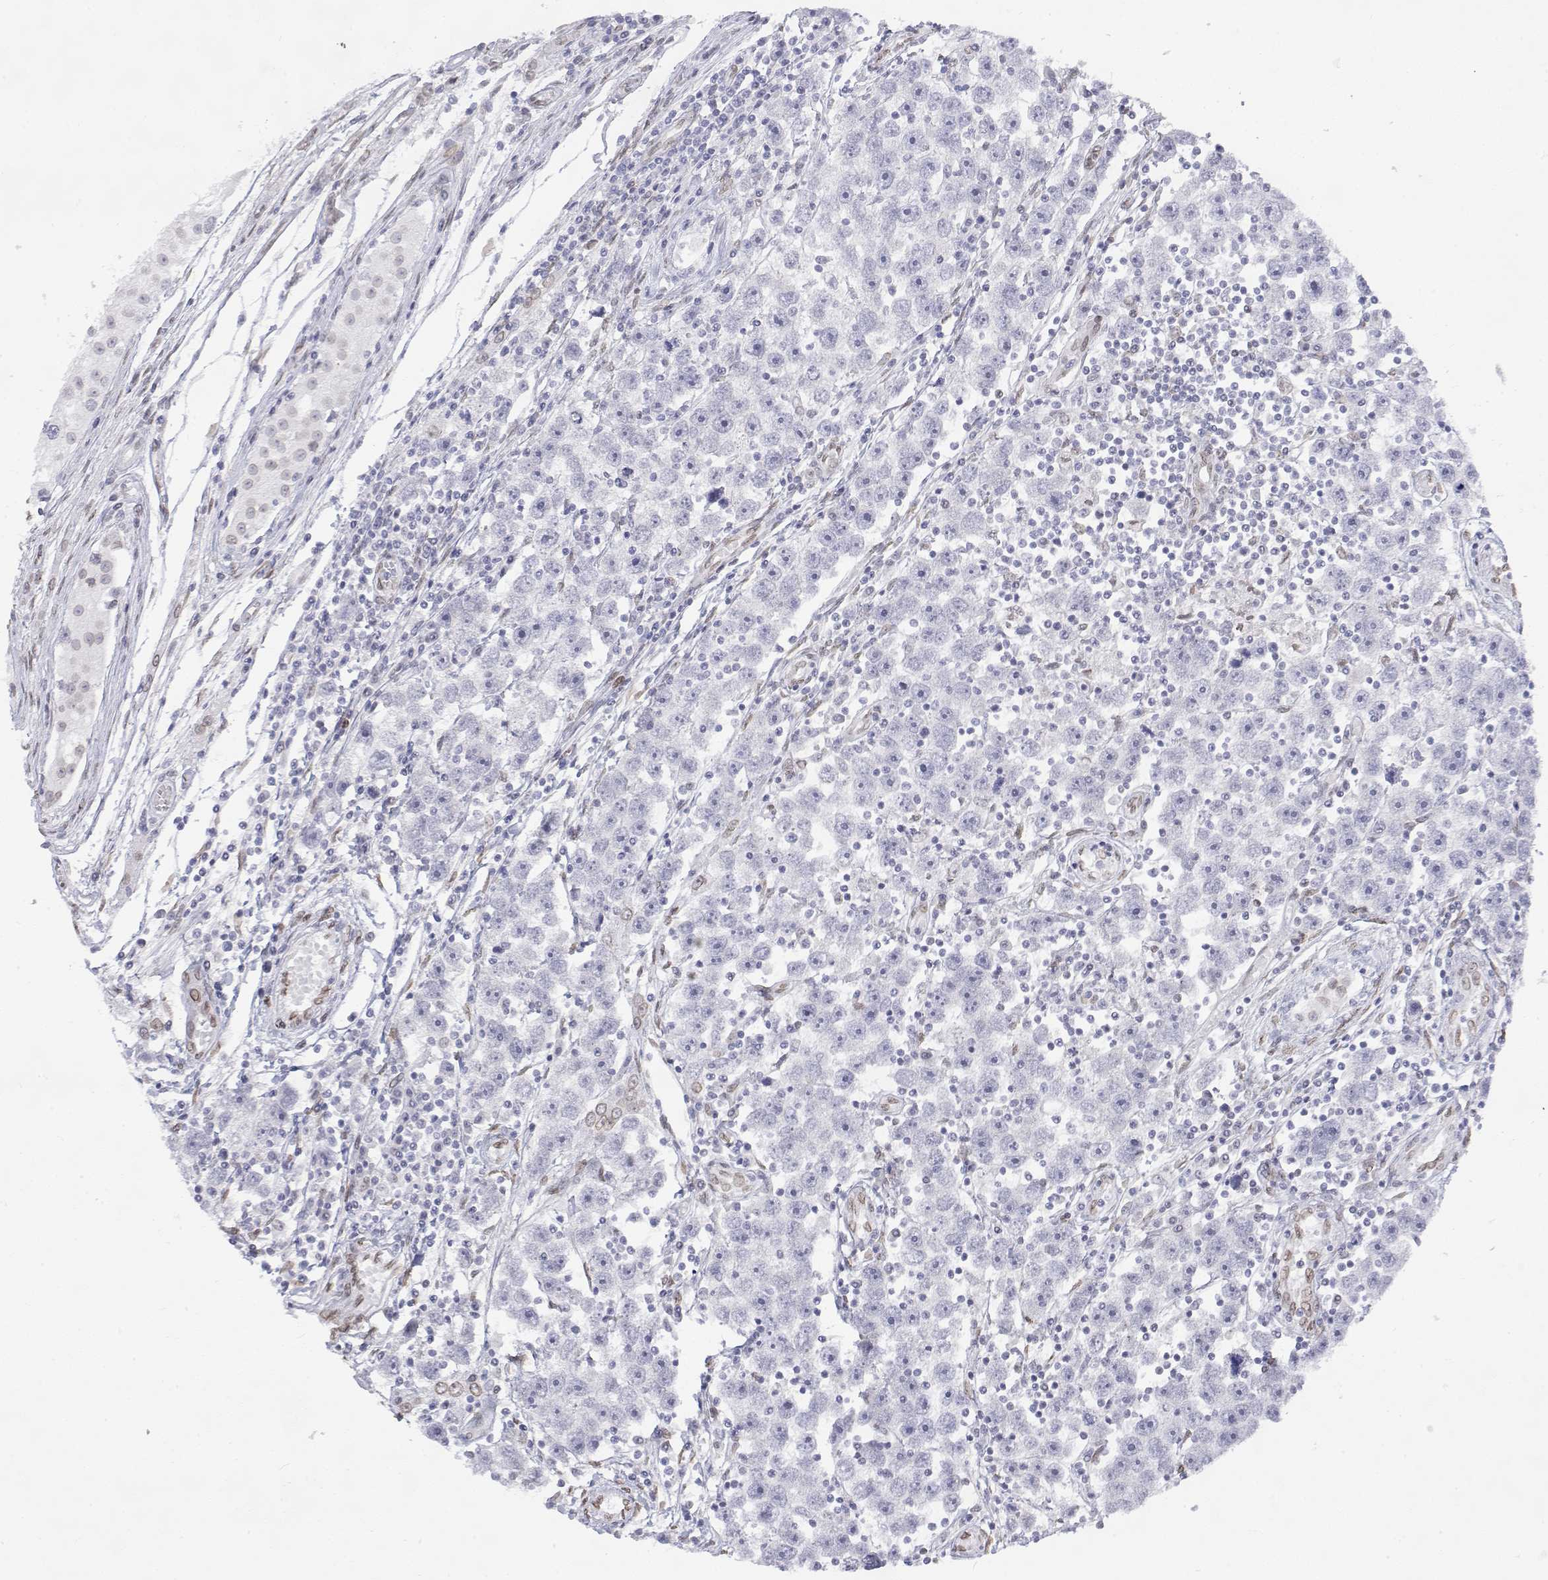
{"staining": {"intensity": "negative", "quantity": "none", "location": "none"}, "tissue": "testis cancer", "cell_type": "Tumor cells", "image_type": "cancer", "snomed": [{"axis": "morphology", "description": "Seminoma, NOS"}, {"axis": "topography", "description": "Testis"}], "caption": "This is an IHC histopathology image of human testis cancer. There is no staining in tumor cells.", "gene": "ZNF532", "patient": {"sex": "male", "age": 30}}